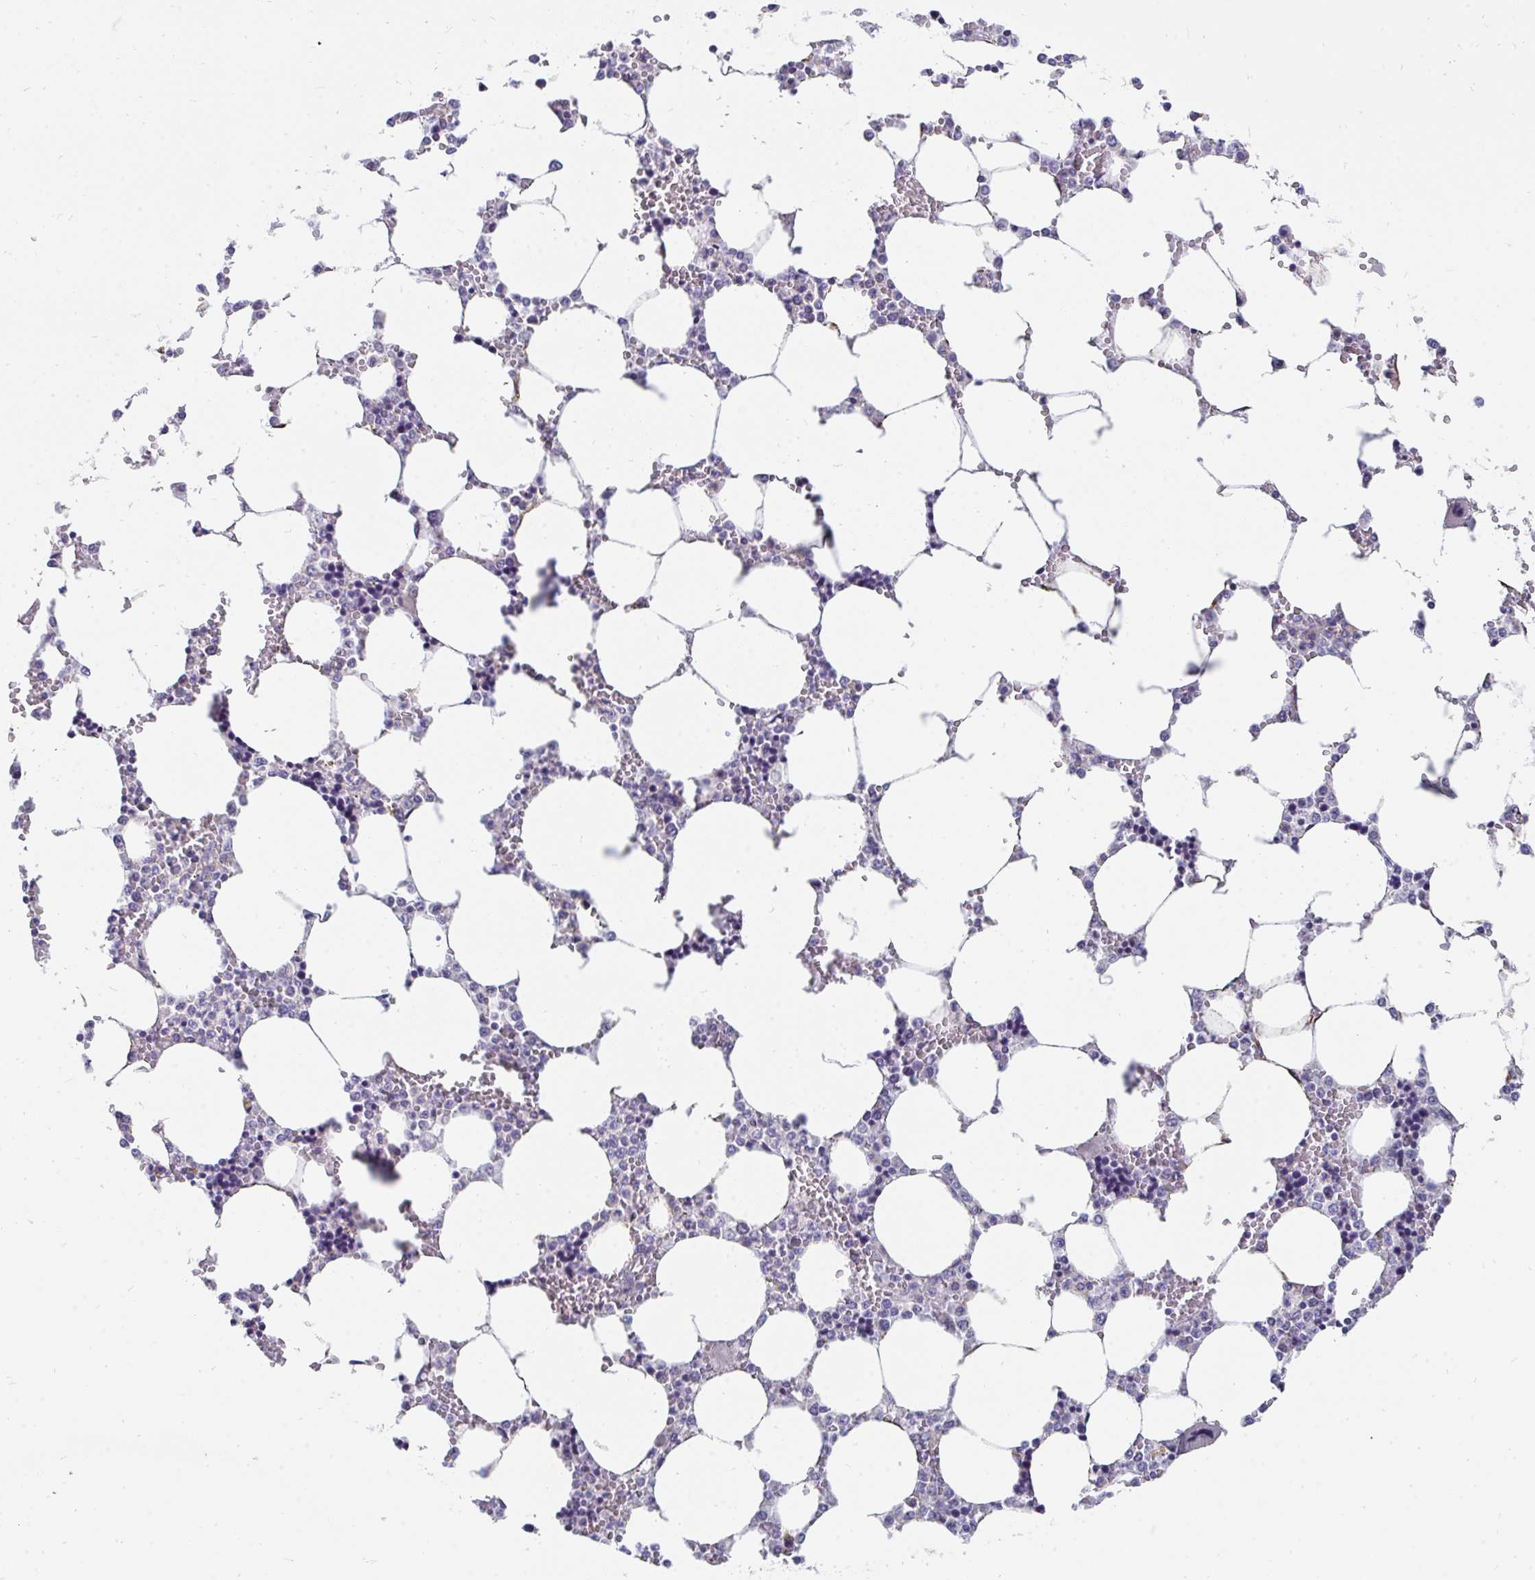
{"staining": {"intensity": "negative", "quantity": "none", "location": "none"}, "tissue": "bone marrow", "cell_type": "Hematopoietic cells", "image_type": "normal", "snomed": [{"axis": "morphology", "description": "Normal tissue, NOS"}, {"axis": "topography", "description": "Bone marrow"}], "caption": "DAB immunohistochemical staining of benign human bone marrow exhibits no significant positivity in hematopoietic cells.", "gene": "PC", "patient": {"sex": "male", "age": 64}}